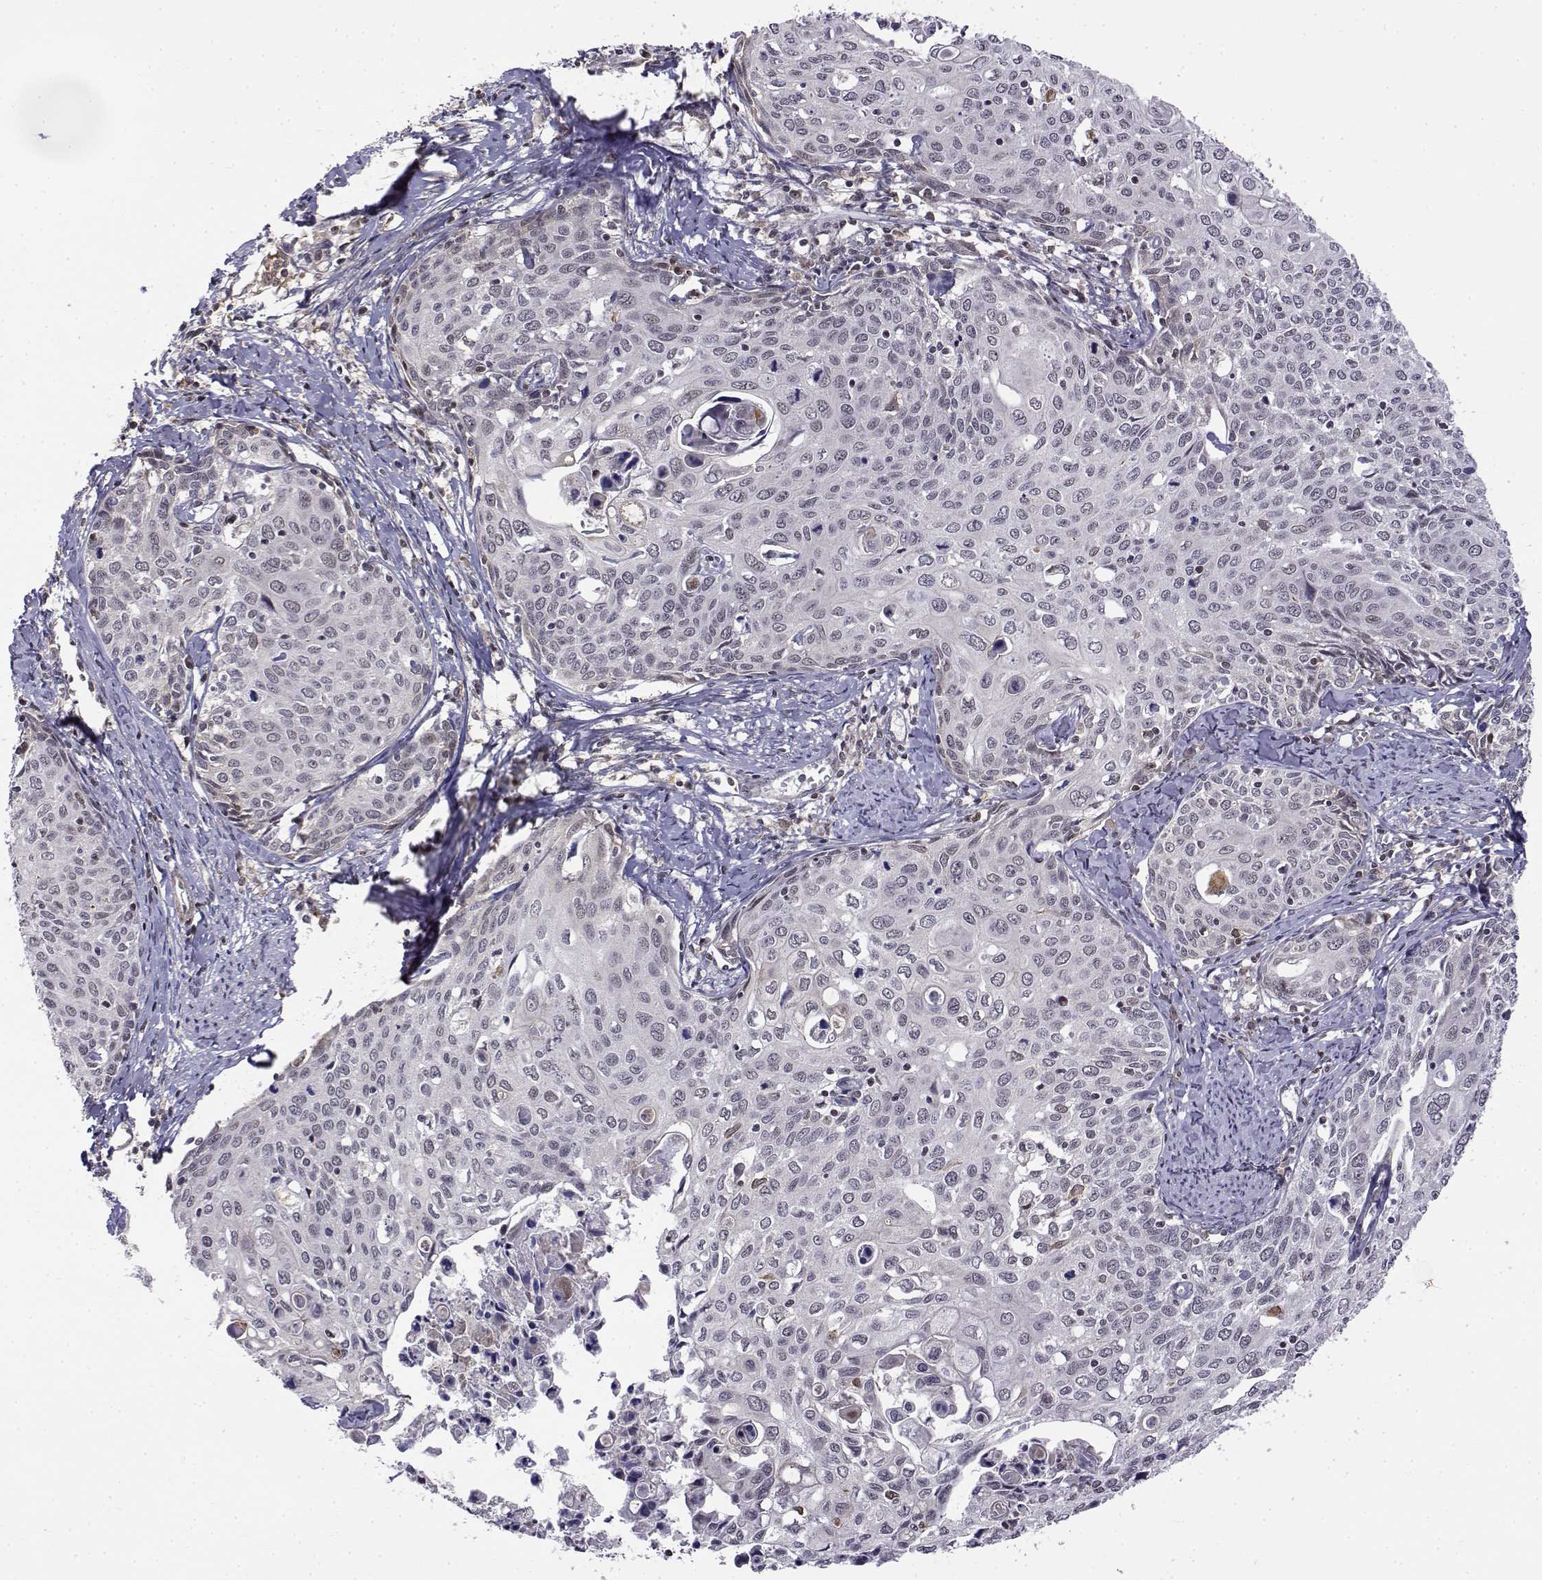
{"staining": {"intensity": "negative", "quantity": "none", "location": "none"}, "tissue": "cervical cancer", "cell_type": "Tumor cells", "image_type": "cancer", "snomed": [{"axis": "morphology", "description": "Squamous cell carcinoma, NOS"}, {"axis": "topography", "description": "Cervix"}], "caption": "An image of human cervical squamous cell carcinoma is negative for staining in tumor cells.", "gene": "ITGA7", "patient": {"sex": "female", "age": 62}}